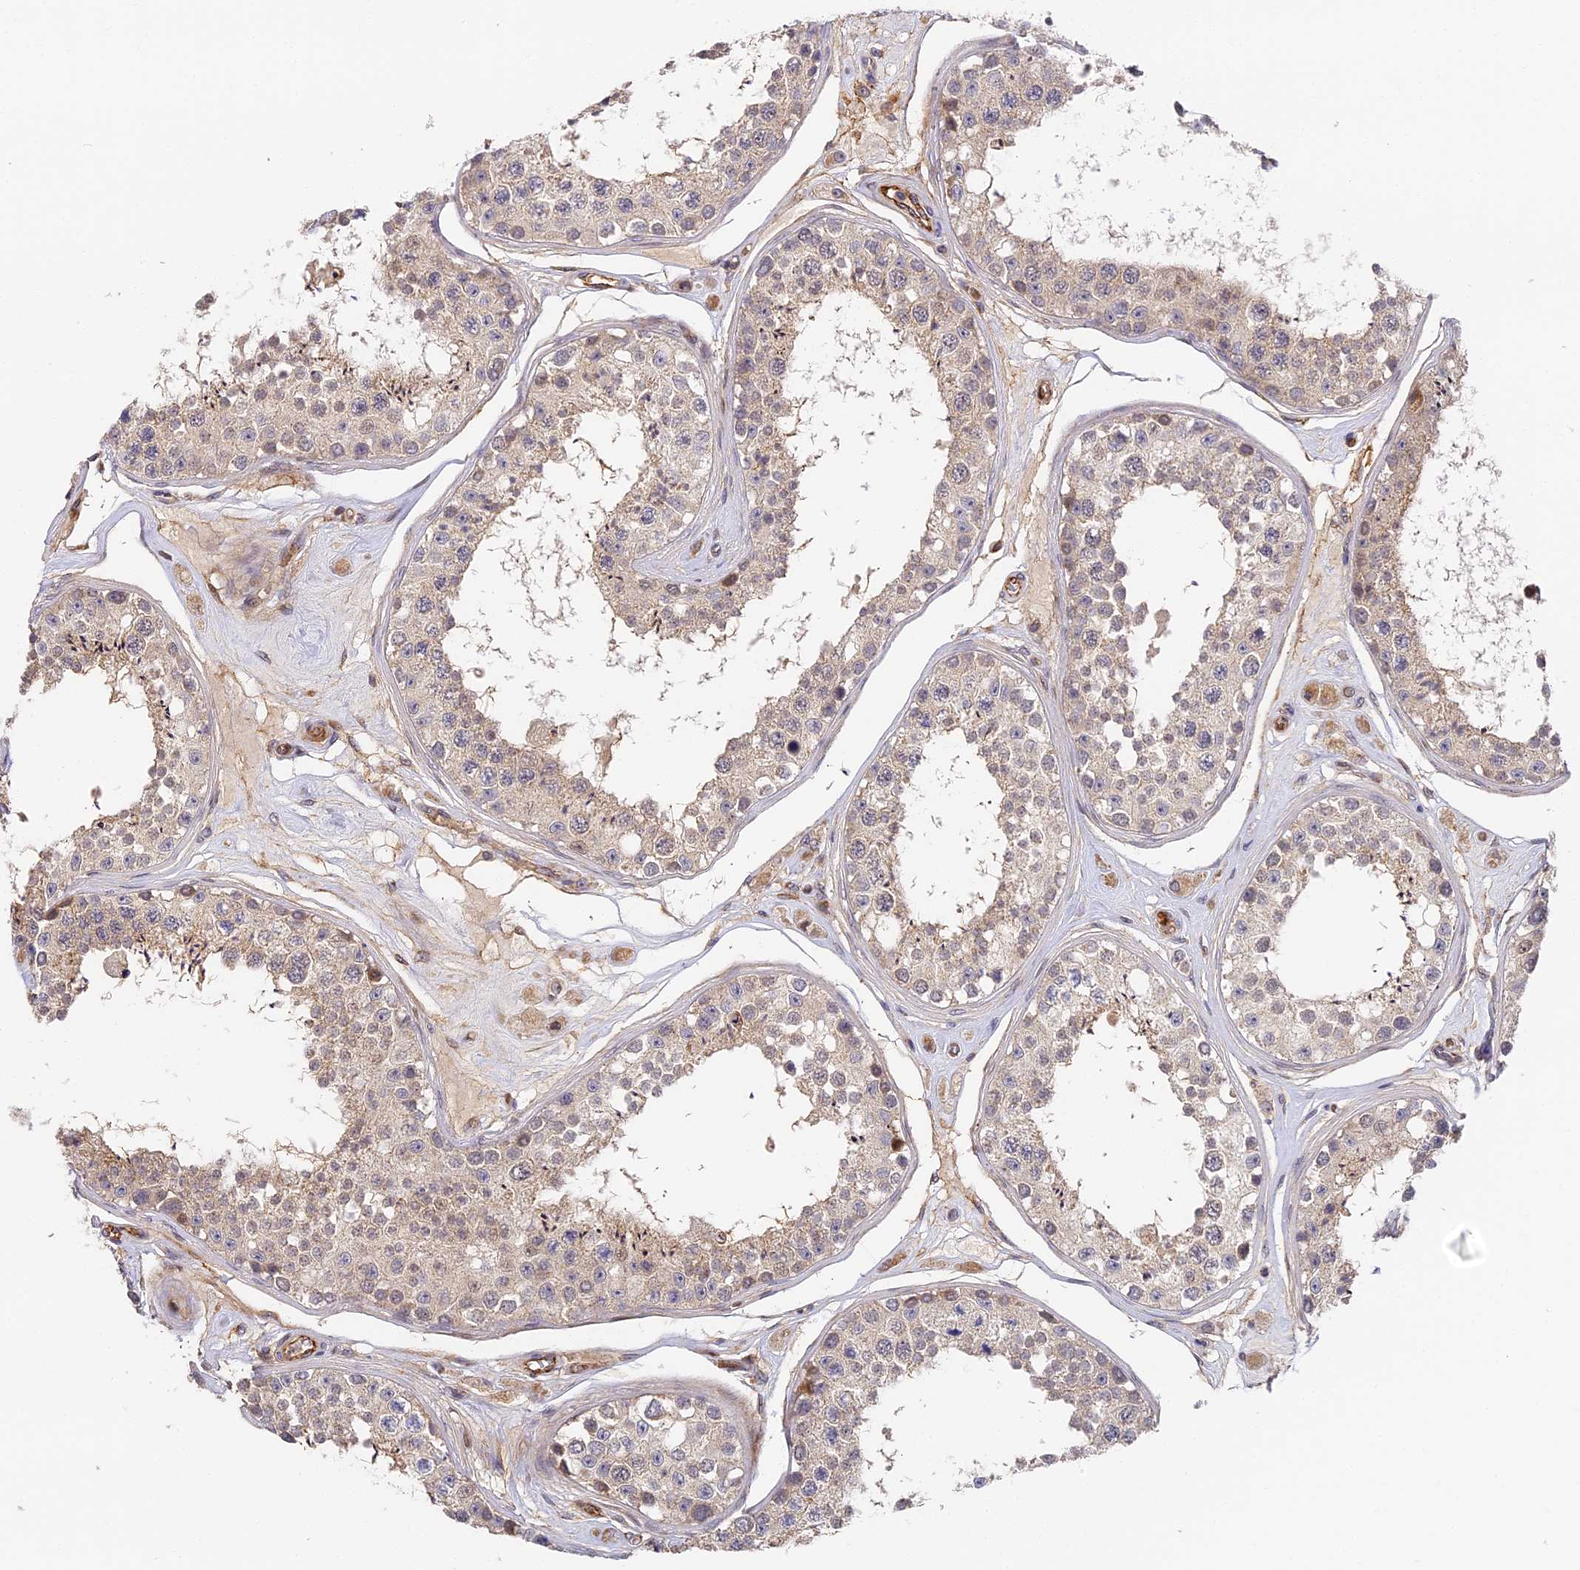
{"staining": {"intensity": "weak", "quantity": "<25%", "location": "cytoplasmic/membranous"}, "tissue": "testis", "cell_type": "Cells in seminiferous ducts", "image_type": "normal", "snomed": [{"axis": "morphology", "description": "Normal tissue, NOS"}, {"axis": "topography", "description": "Testis"}], "caption": "Immunohistochemistry (IHC) micrograph of unremarkable testis stained for a protein (brown), which demonstrates no positivity in cells in seminiferous ducts.", "gene": "MISP3", "patient": {"sex": "male", "age": 25}}